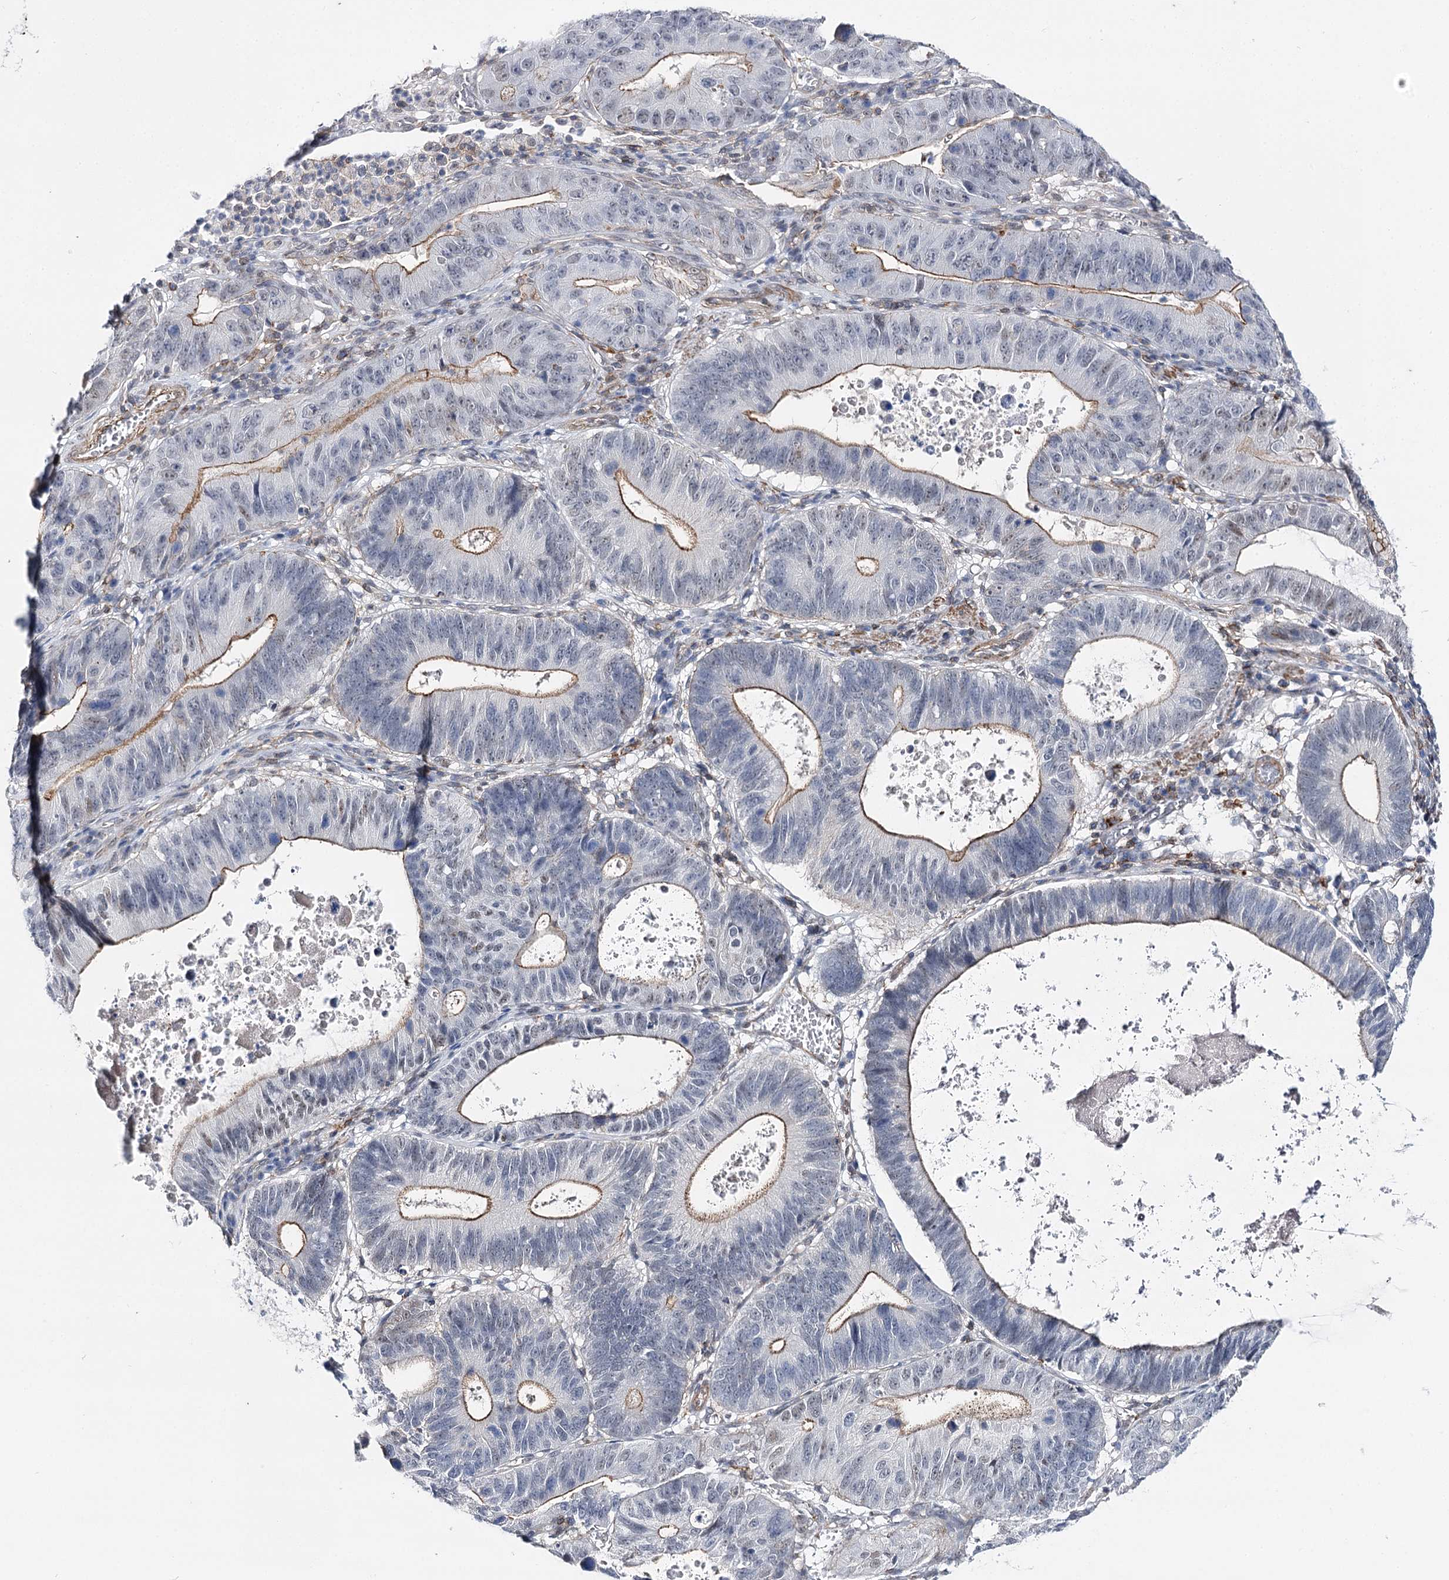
{"staining": {"intensity": "moderate", "quantity": "<25%", "location": "cytoplasmic/membranous"}, "tissue": "stomach cancer", "cell_type": "Tumor cells", "image_type": "cancer", "snomed": [{"axis": "morphology", "description": "Adenocarcinoma, NOS"}, {"axis": "topography", "description": "Stomach"}], "caption": "Protein expression analysis of human stomach adenocarcinoma reveals moderate cytoplasmic/membranous expression in approximately <25% of tumor cells.", "gene": "AGXT2", "patient": {"sex": "male", "age": 59}}